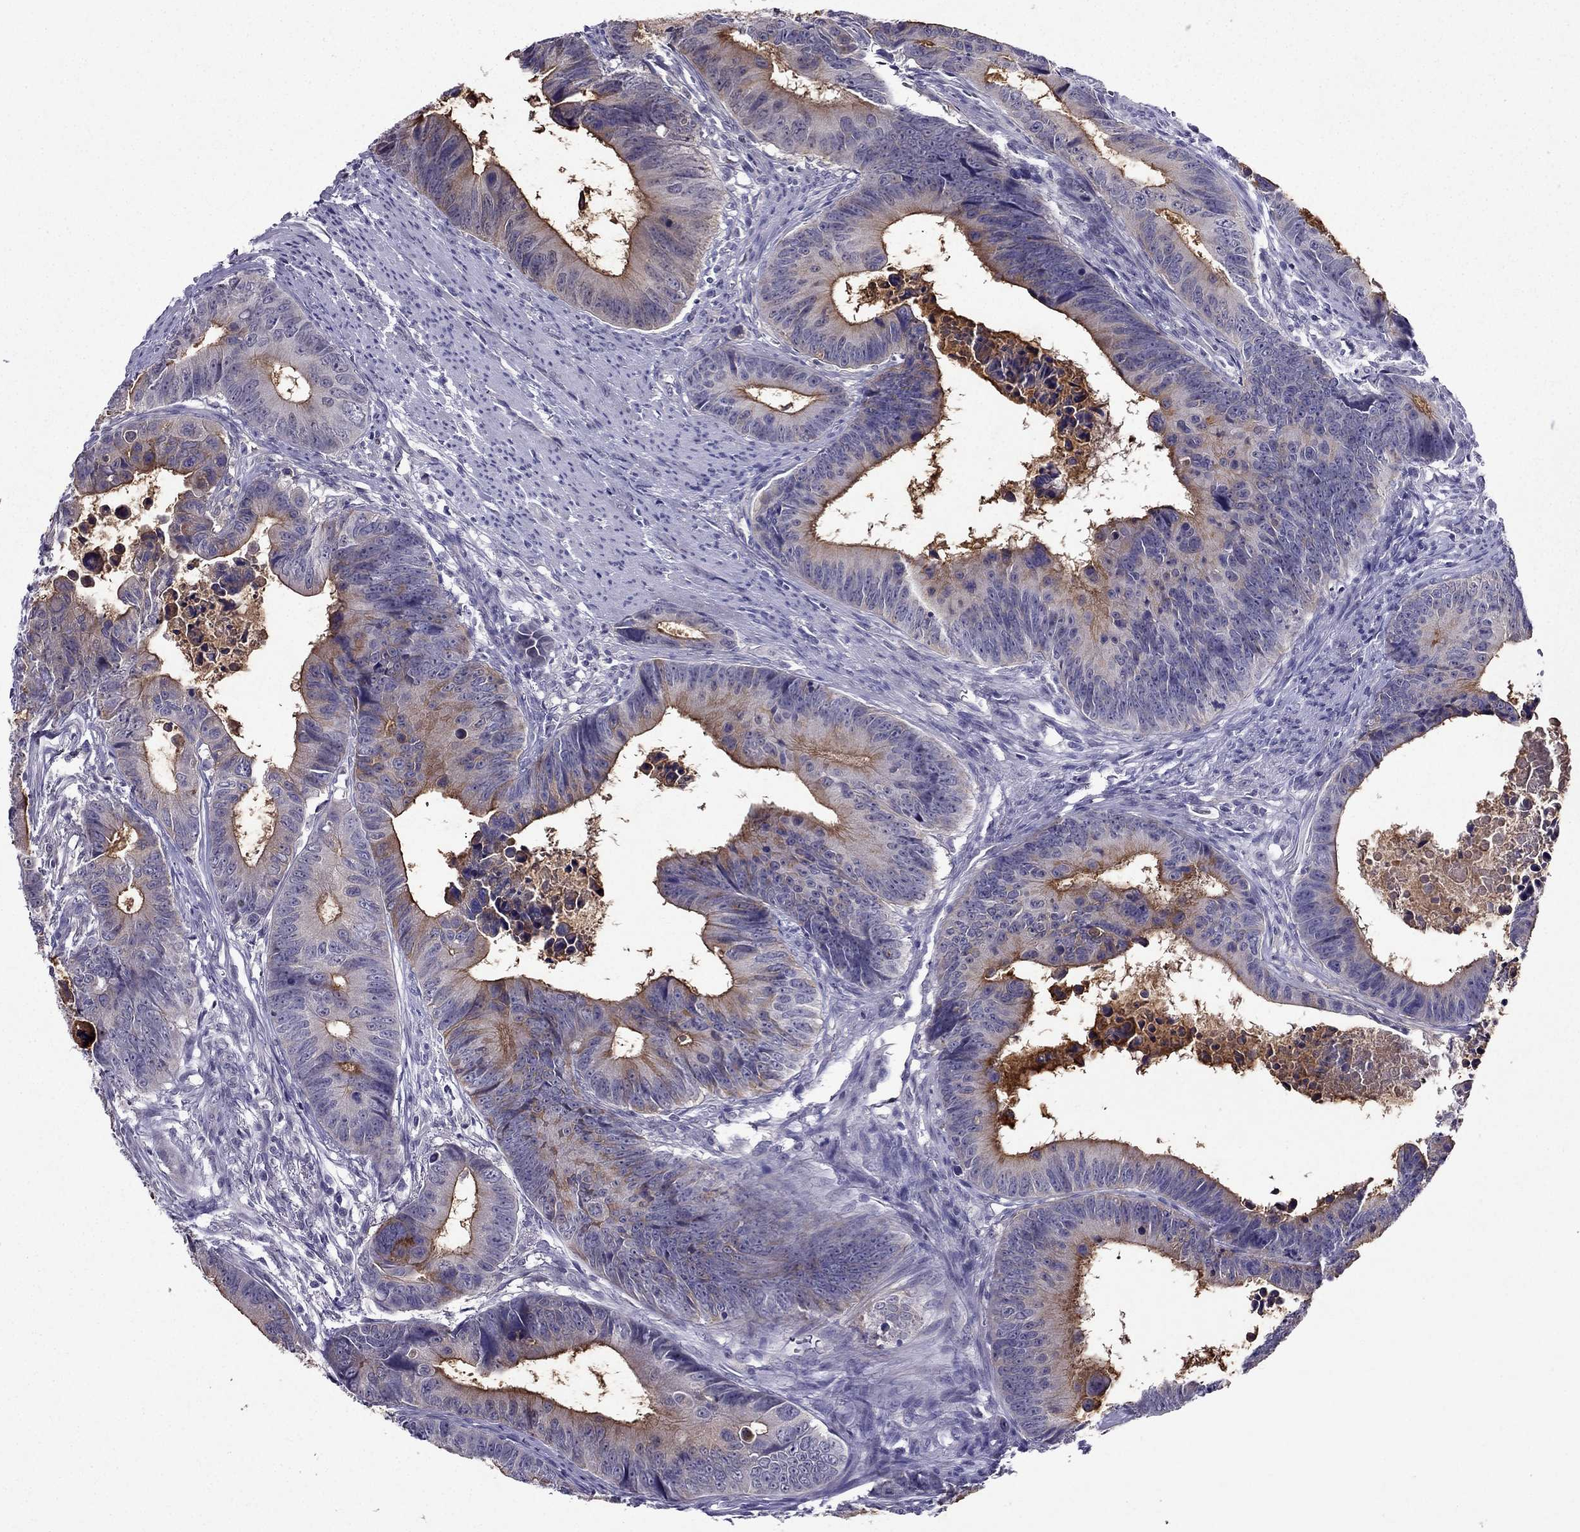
{"staining": {"intensity": "weak", "quantity": "25%-75%", "location": "cytoplasmic/membranous"}, "tissue": "colorectal cancer", "cell_type": "Tumor cells", "image_type": "cancer", "snomed": [{"axis": "morphology", "description": "Adenocarcinoma, NOS"}, {"axis": "topography", "description": "Colon"}], "caption": "Colorectal cancer (adenocarcinoma) stained with DAB immunohistochemistry (IHC) demonstrates low levels of weak cytoplasmic/membranous expression in approximately 25%-75% of tumor cells. (IHC, brightfield microscopy, high magnification).", "gene": "DUSP15", "patient": {"sex": "female", "age": 87}}